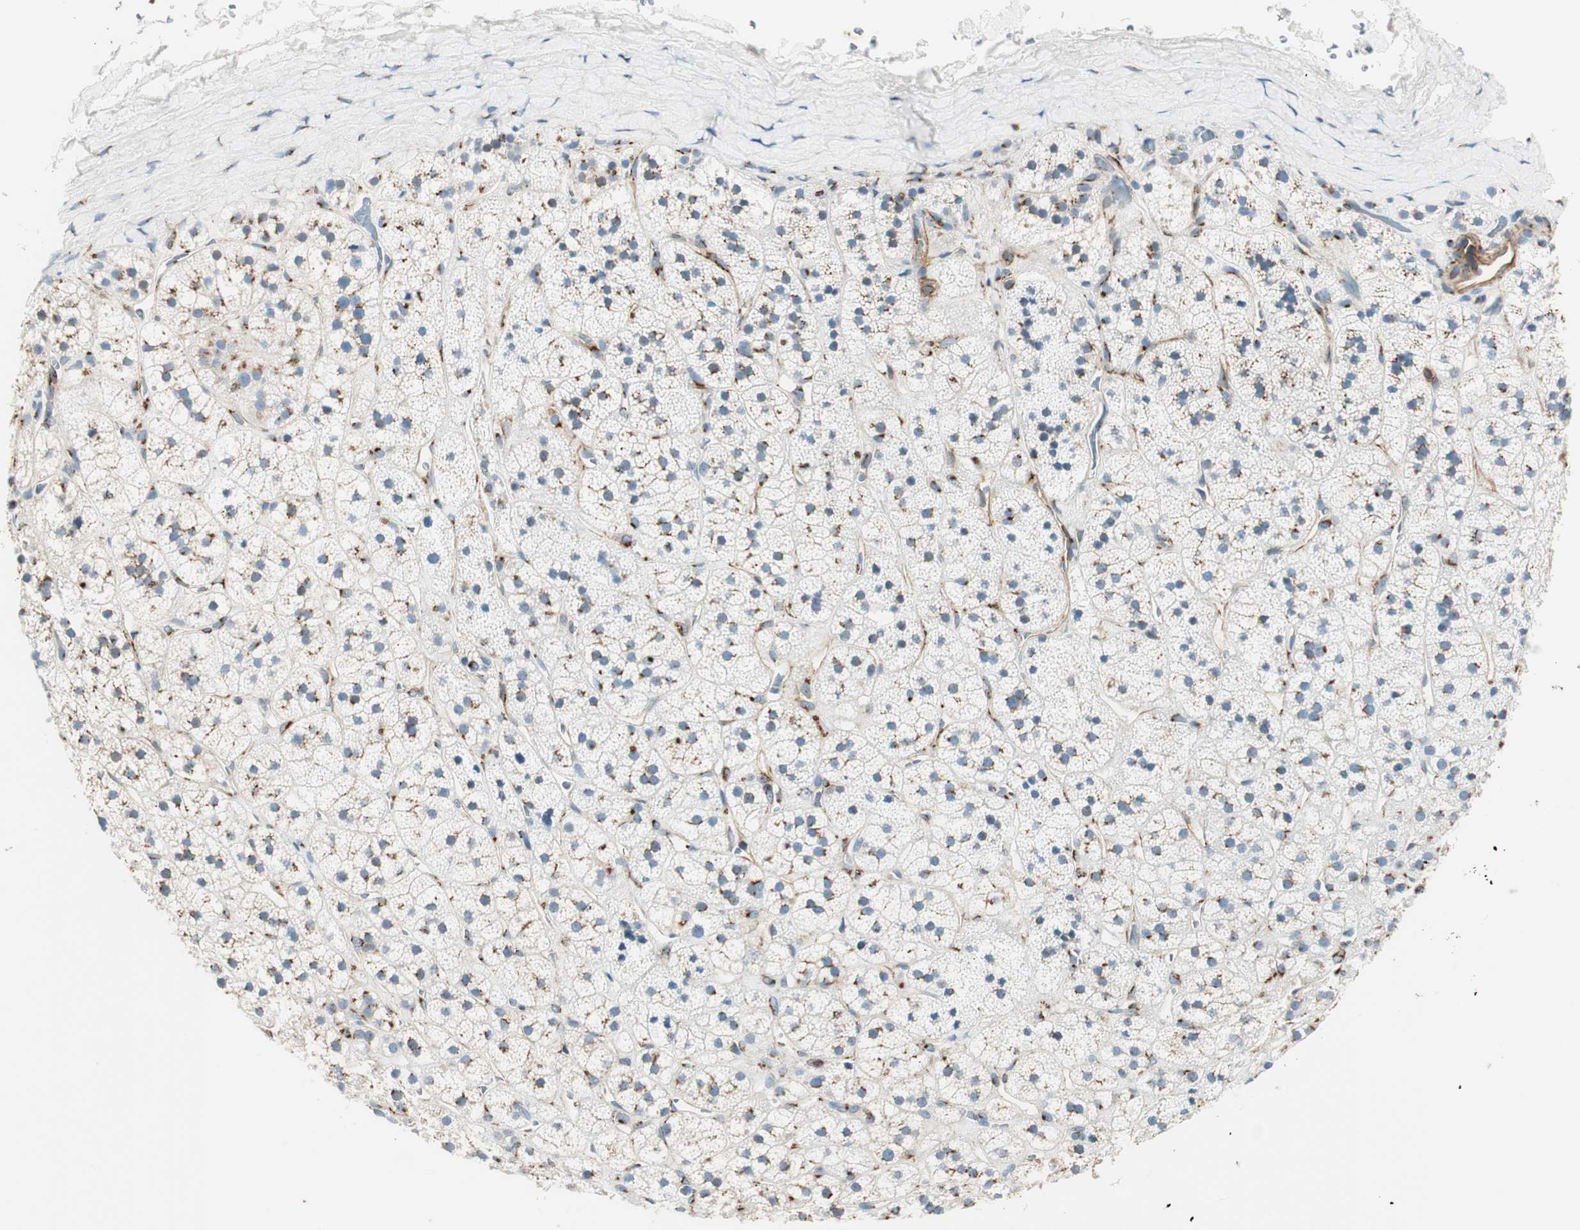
{"staining": {"intensity": "moderate", "quantity": "<25%", "location": "cytoplasmic/membranous"}, "tissue": "adrenal gland", "cell_type": "Glandular cells", "image_type": "normal", "snomed": [{"axis": "morphology", "description": "Normal tissue, NOS"}, {"axis": "topography", "description": "Adrenal gland"}], "caption": "Brown immunohistochemical staining in unremarkable human adrenal gland shows moderate cytoplasmic/membranous positivity in approximately <25% of glandular cells. The staining was performed using DAB, with brown indicating positive protein expression. Nuclei are stained blue with hematoxylin.", "gene": "TMF1", "patient": {"sex": "male", "age": 56}}